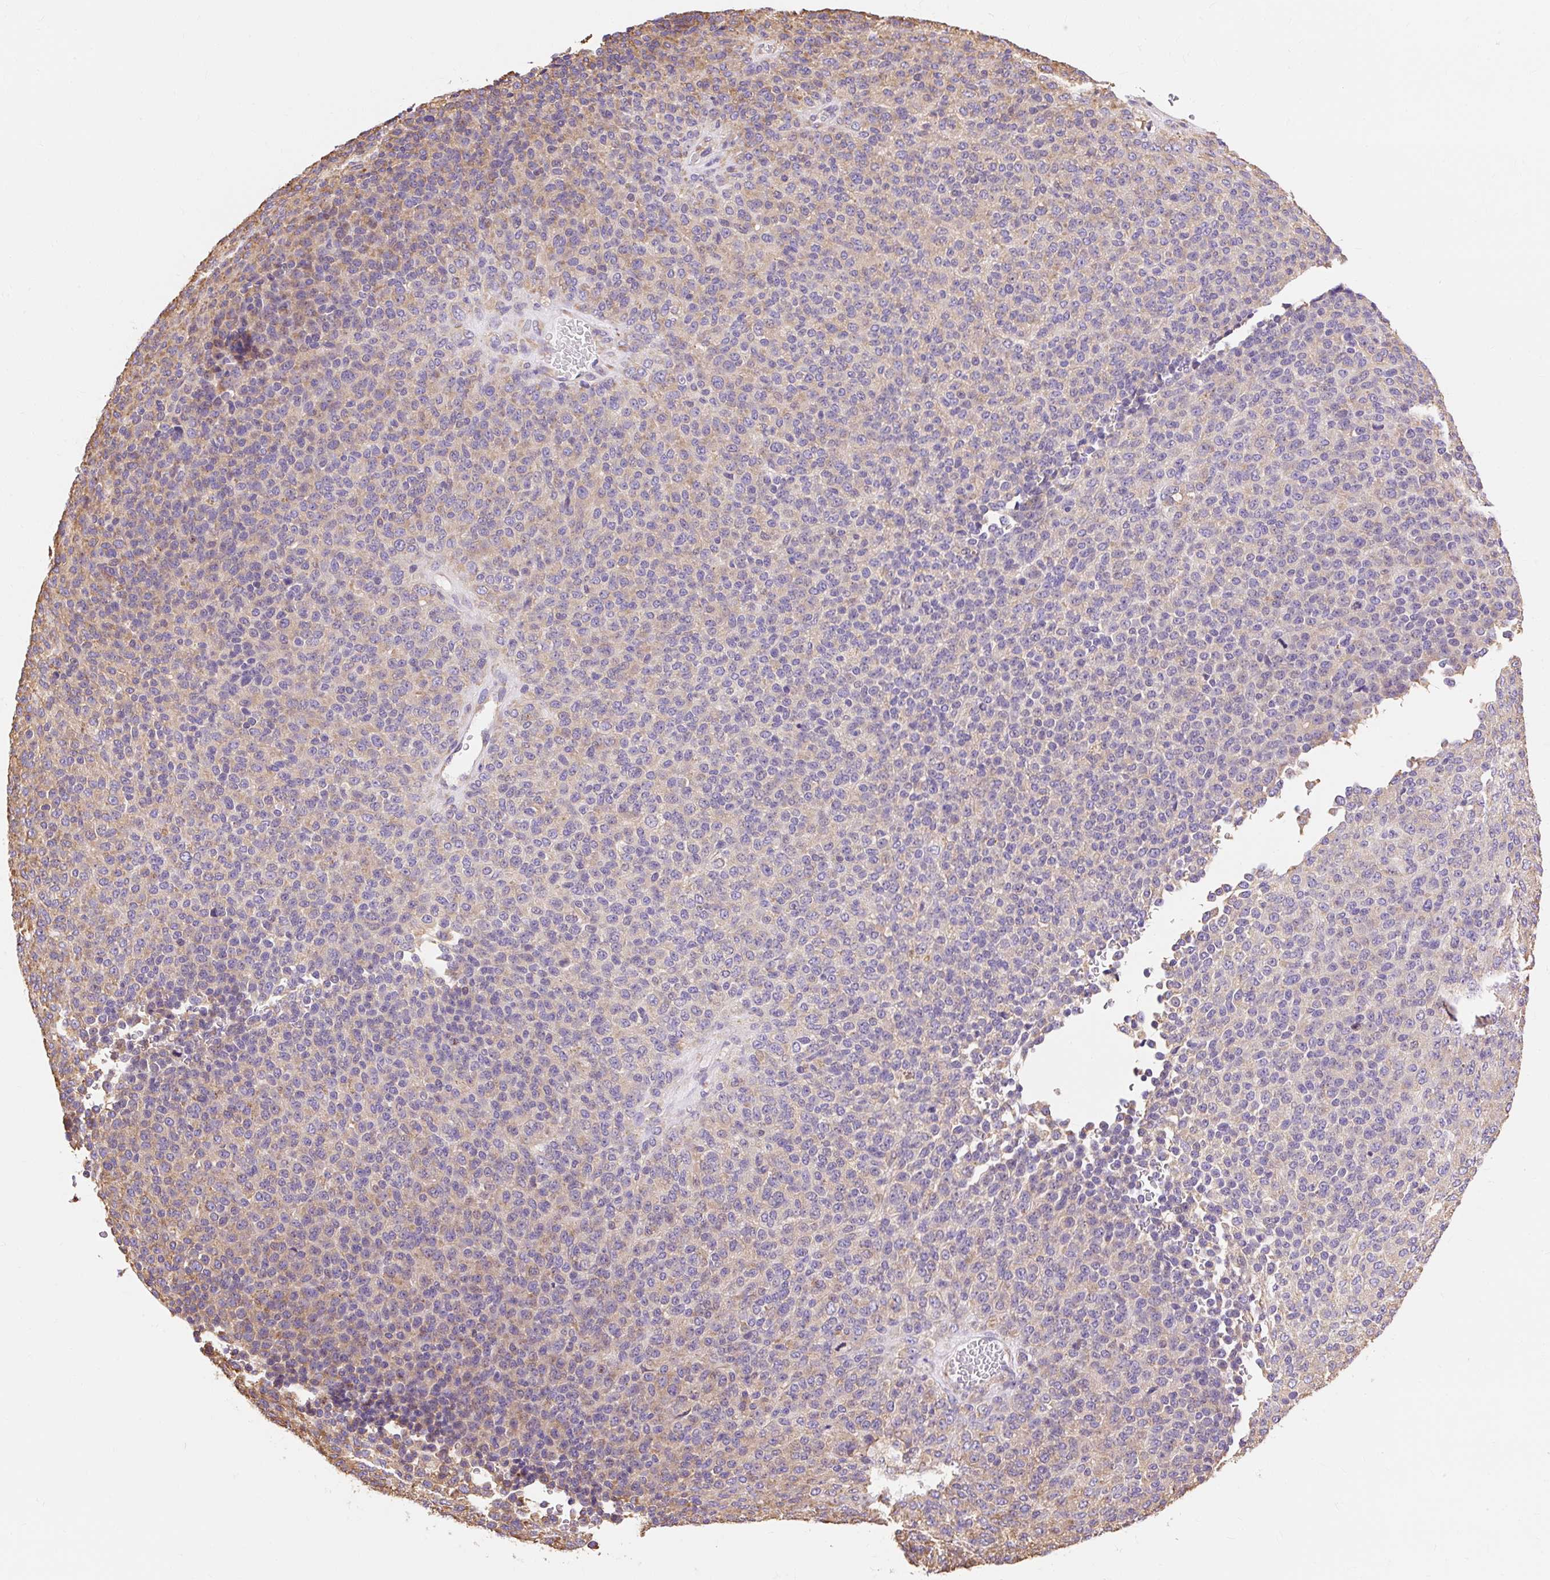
{"staining": {"intensity": "weak", "quantity": "25%-75%", "location": "cytoplasmic/membranous"}, "tissue": "melanoma", "cell_type": "Tumor cells", "image_type": "cancer", "snomed": [{"axis": "morphology", "description": "Malignant melanoma, Metastatic site"}, {"axis": "topography", "description": "Brain"}], "caption": "IHC of malignant melanoma (metastatic site) demonstrates low levels of weak cytoplasmic/membranous expression in approximately 25%-75% of tumor cells. (DAB = brown stain, brightfield microscopy at high magnification).", "gene": "RPS17", "patient": {"sex": "female", "age": 56}}